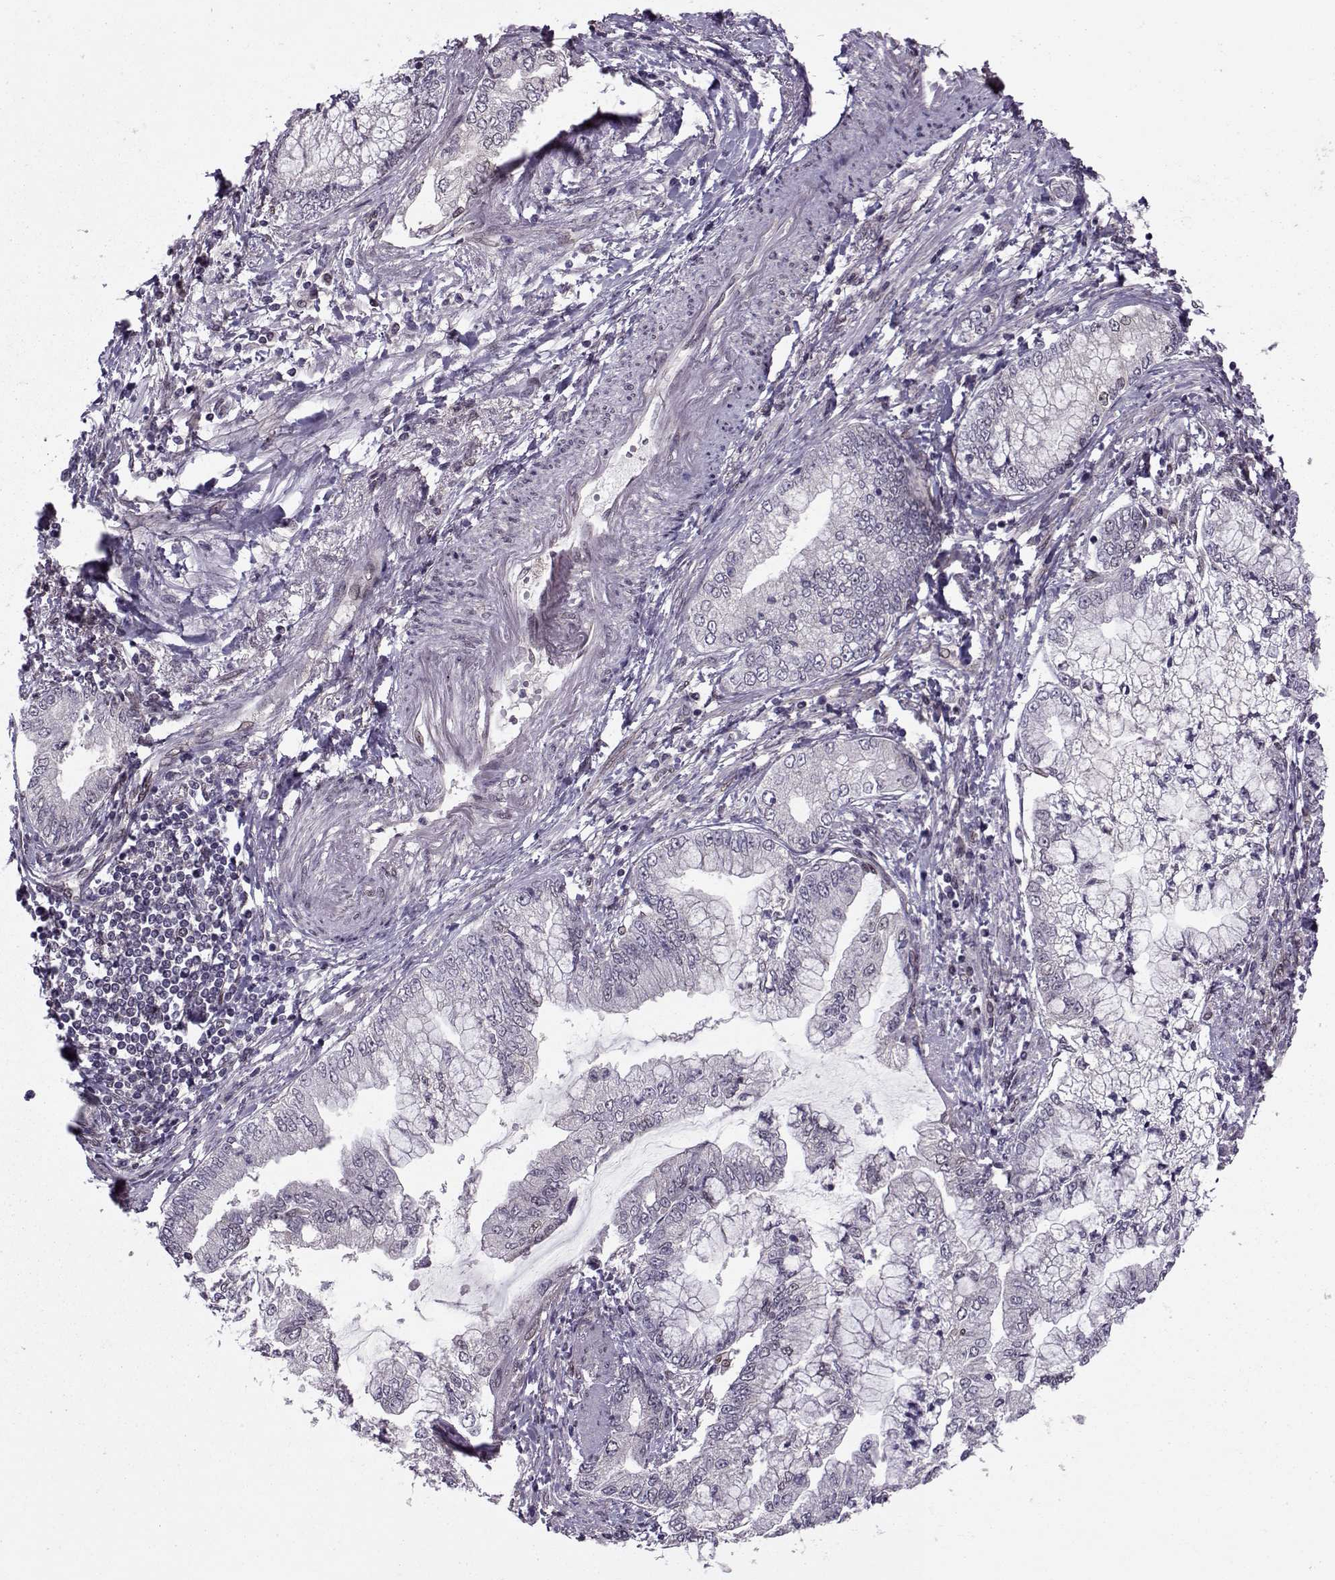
{"staining": {"intensity": "negative", "quantity": "none", "location": "none"}, "tissue": "stomach cancer", "cell_type": "Tumor cells", "image_type": "cancer", "snomed": [{"axis": "morphology", "description": "Adenocarcinoma, NOS"}, {"axis": "topography", "description": "Stomach, upper"}], "caption": "The IHC photomicrograph has no significant staining in tumor cells of adenocarcinoma (stomach) tissue.", "gene": "CDK4", "patient": {"sex": "female", "age": 74}}